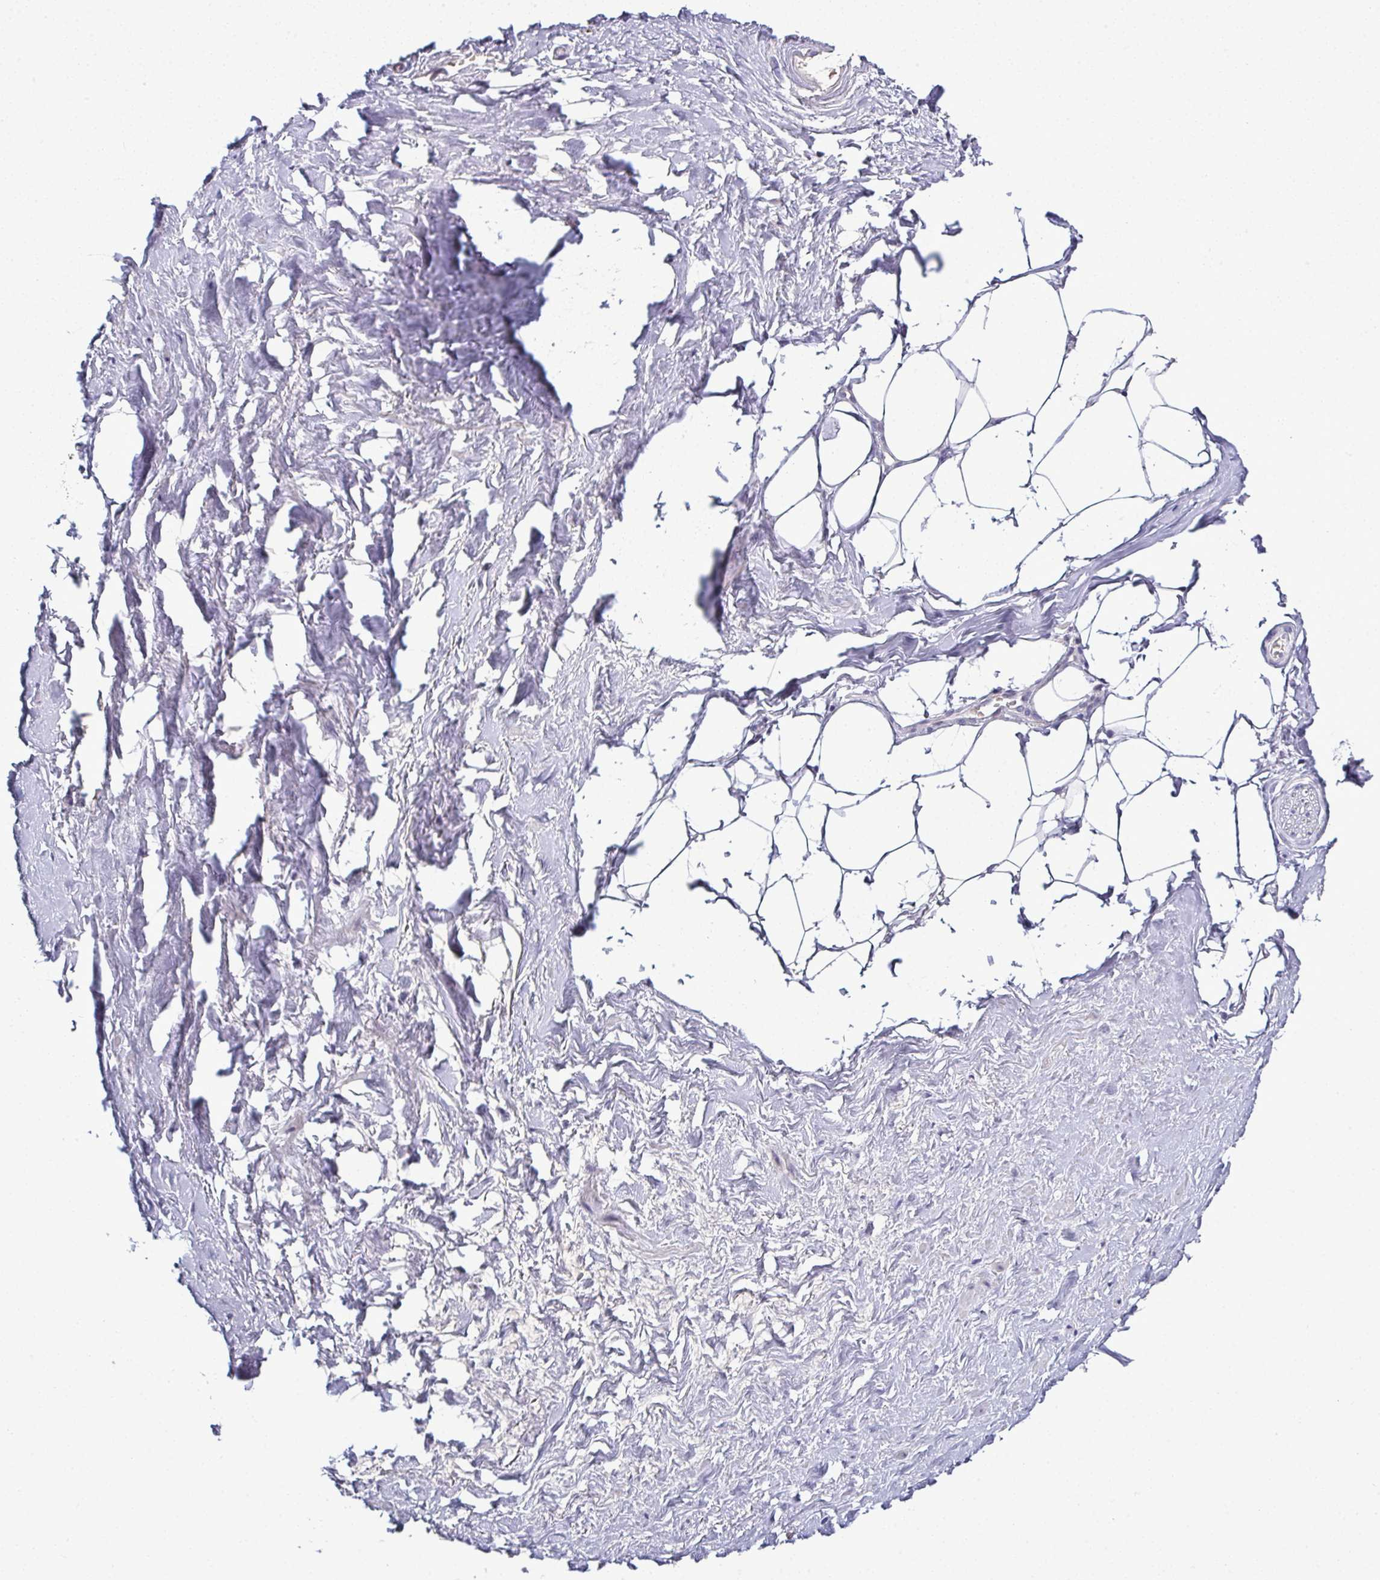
{"staining": {"intensity": "negative", "quantity": "none", "location": "none"}, "tissue": "adipose tissue", "cell_type": "Adipocytes", "image_type": "normal", "snomed": [{"axis": "morphology", "description": "Normal tissue, NOS"}, {"axis": "topography", "description": "Prostate"}, {"axis": "topography", "description": "Peripheral nerve tissue"}], "caption": "Protein analysis of normal adipose tissue reveals no significant positivity in adipocytes.", "gene": "ODF1", "patient": {"sex": "male", "age": 55}}